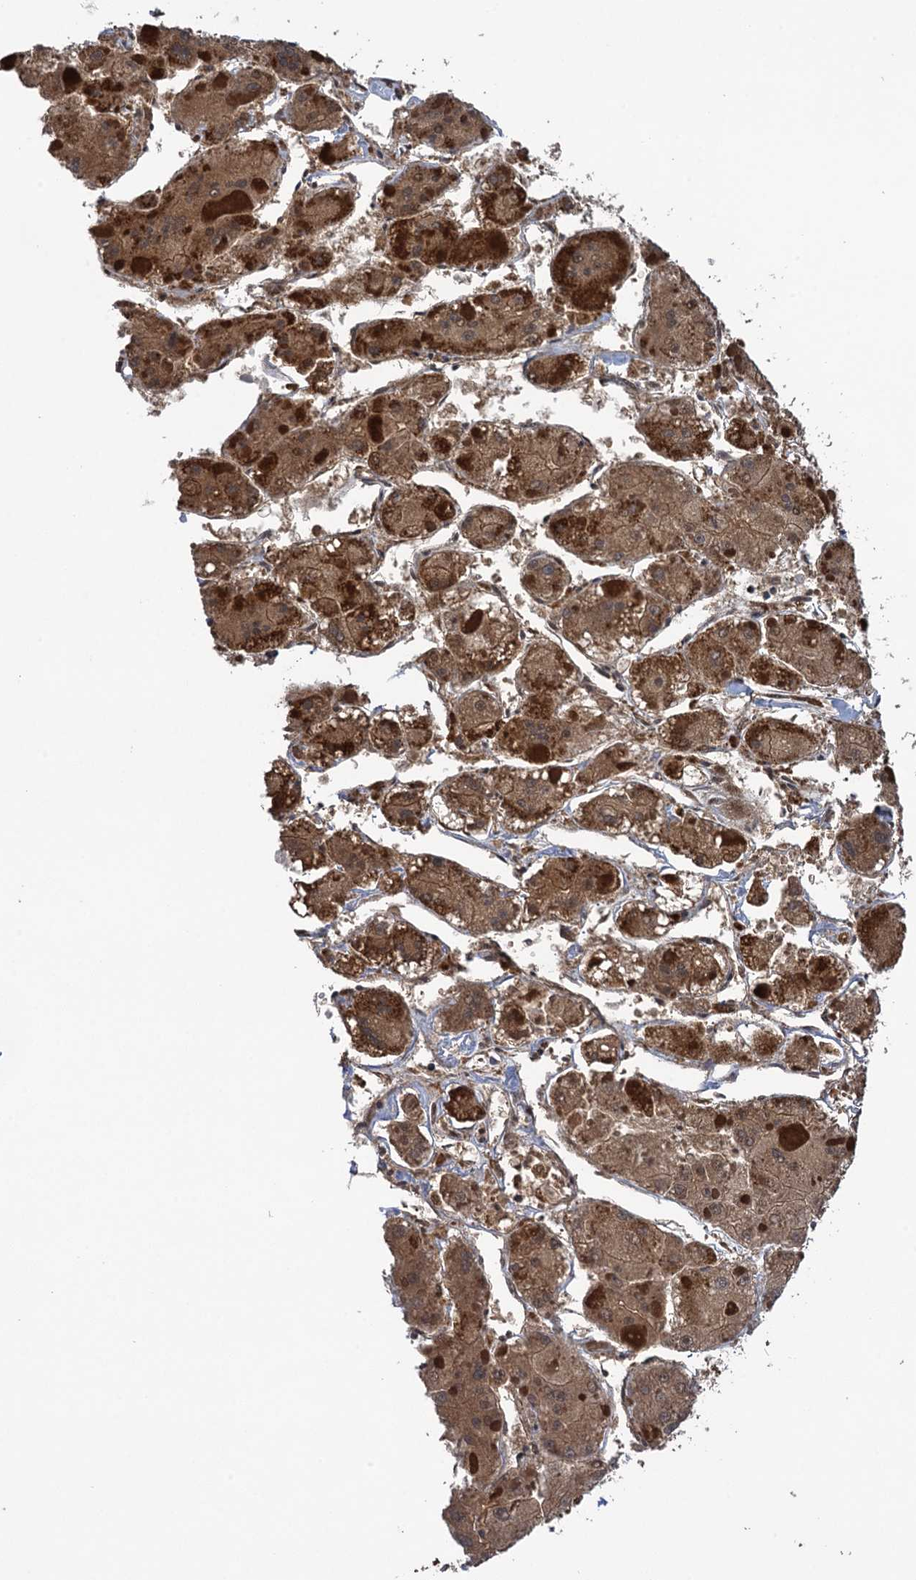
{"staining": {"intensity": "strong", "quantity": ">75%", "location": "cytoplasmic/membranous"}, "tissue": "liver cancer", "cell_type": "Tumor cells", "image_type": "cancer", "snomed": [{"axis": "morphology", "description": "Carcinoma, Hepatocellular, NOS"}, {"axis": "topography", "description": "Liver"}], "caption": "Human liver cancer stained with a brown dye shows strong cytoplasmic/membranous positive positivity in about >75% of tumor cells.", "gene": "WDR88", "patient": {"sex": "female", "age": 73}}